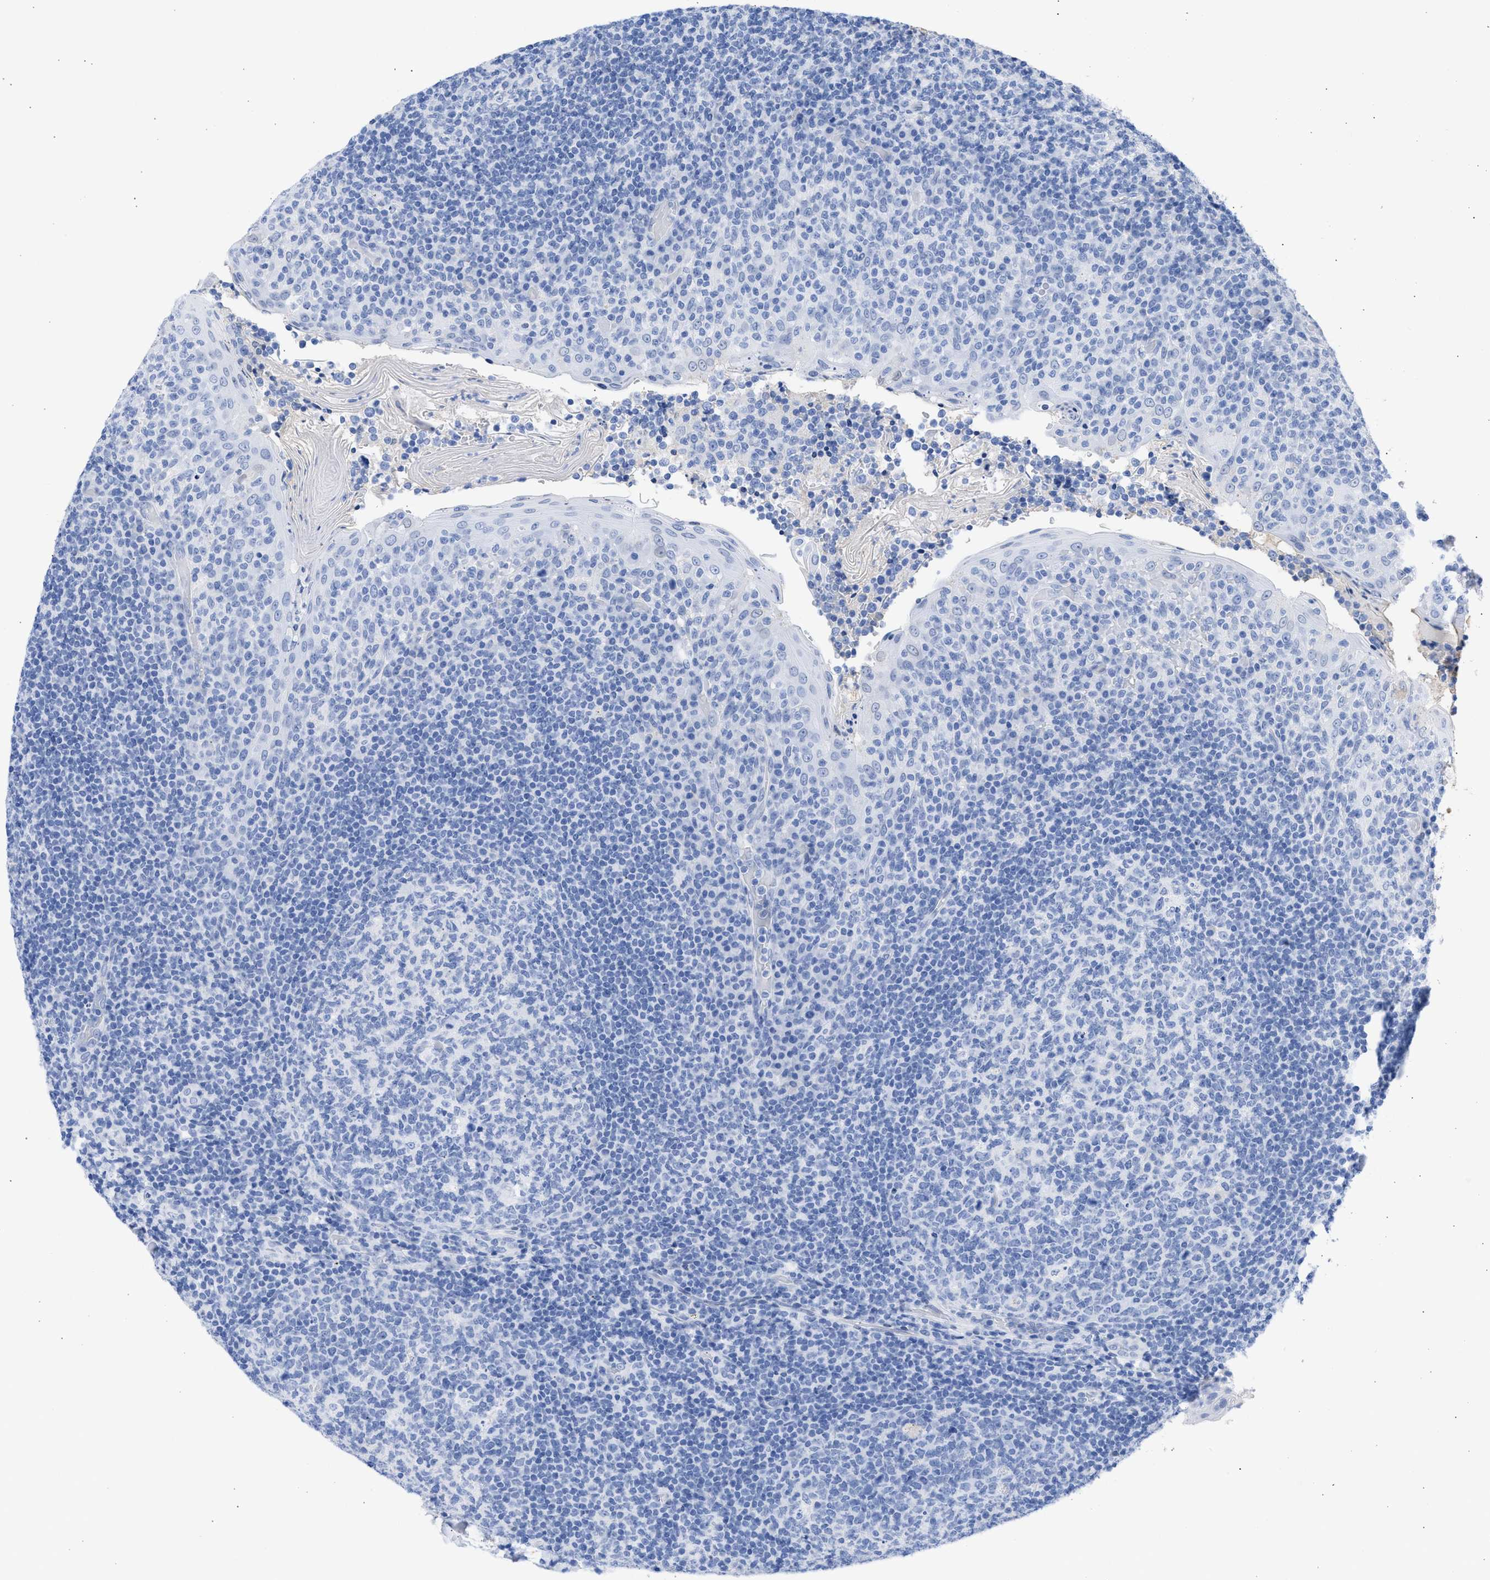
{"staining": {"intensity": "negative", "quantity": "none", "location": "none"}, "tissue": "tonsil", "cell_type": "Germinal center cells", "image_type": "normal", "snomed": [{"axis": "morphology", "description": "Normal tissue, NOS"}, {"axis": "topography", "description": "Tonsil"}], "caption": "There is no significant expression in germinal center cells of tonsil. (Stains: DAB IHC with hematoxylin counter stain, Microscopy: brightfield microscopy at high magnification).", "gene": "RSPH1", "patient": {"sex": "female", "age": 19}}